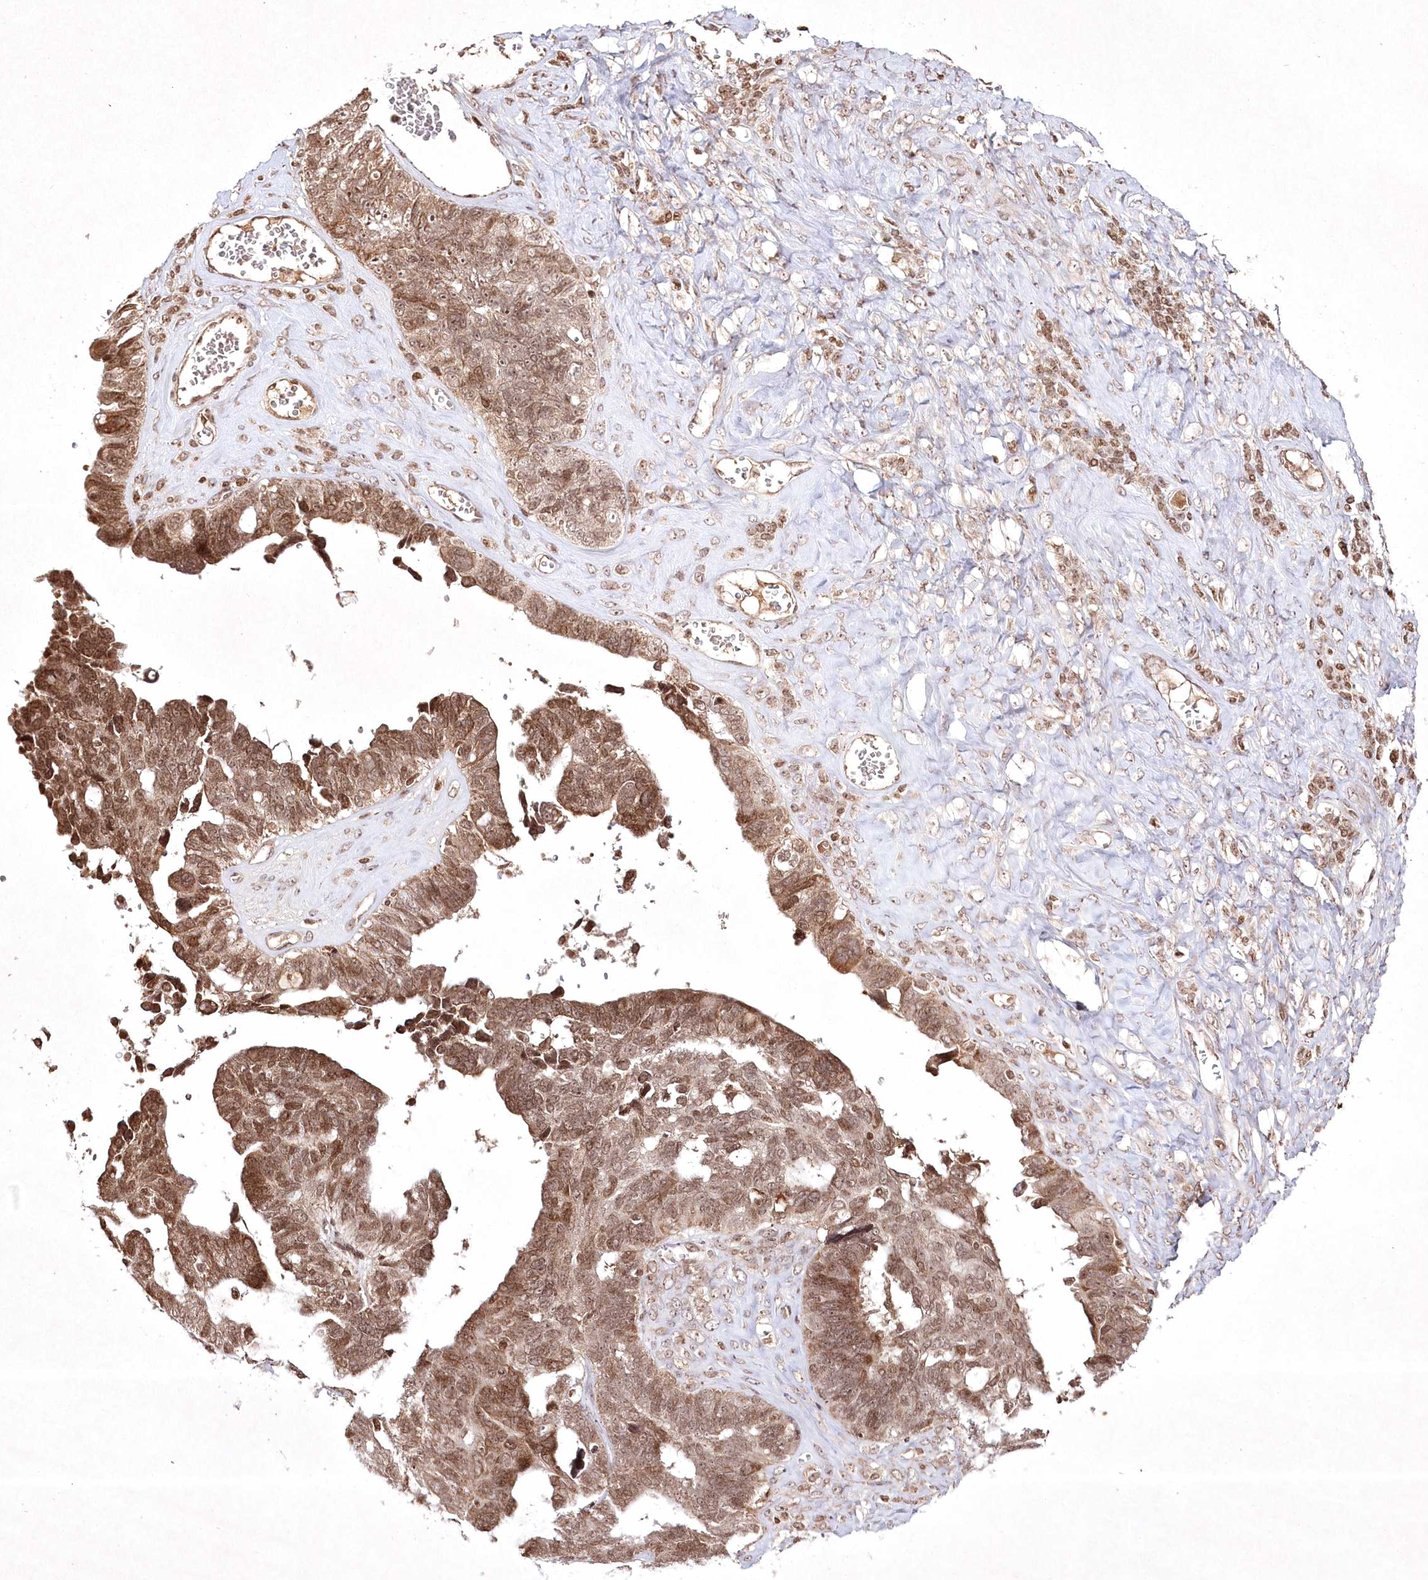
{"staining": {"intensity": "moderate", "quantity": ">75%", "location": "nuclear"}, "tissue": "ovarian cancer", "cell_type": "Tumor cells", "image_type": "cancer", "snomed": [{"axis": "morphology", "description": "Cystadenocarcinoma, serous, NOS"}, {"axis": "topography", "description": "Ovary"}], "caption": "Immunohistochemistry staining of ovarian serous cystadenocarcinoma, which displays medium levels of moderate nuclear staining in approximately >75% of tumor cells indicating moderate nuclear protein staining. The staining was performed using DAB (brown) for protein detection and nuclei were counterstained in hematoxylin (blue).", "gene": "CARM1", "patient": {"sex": "female", "age": 79}}